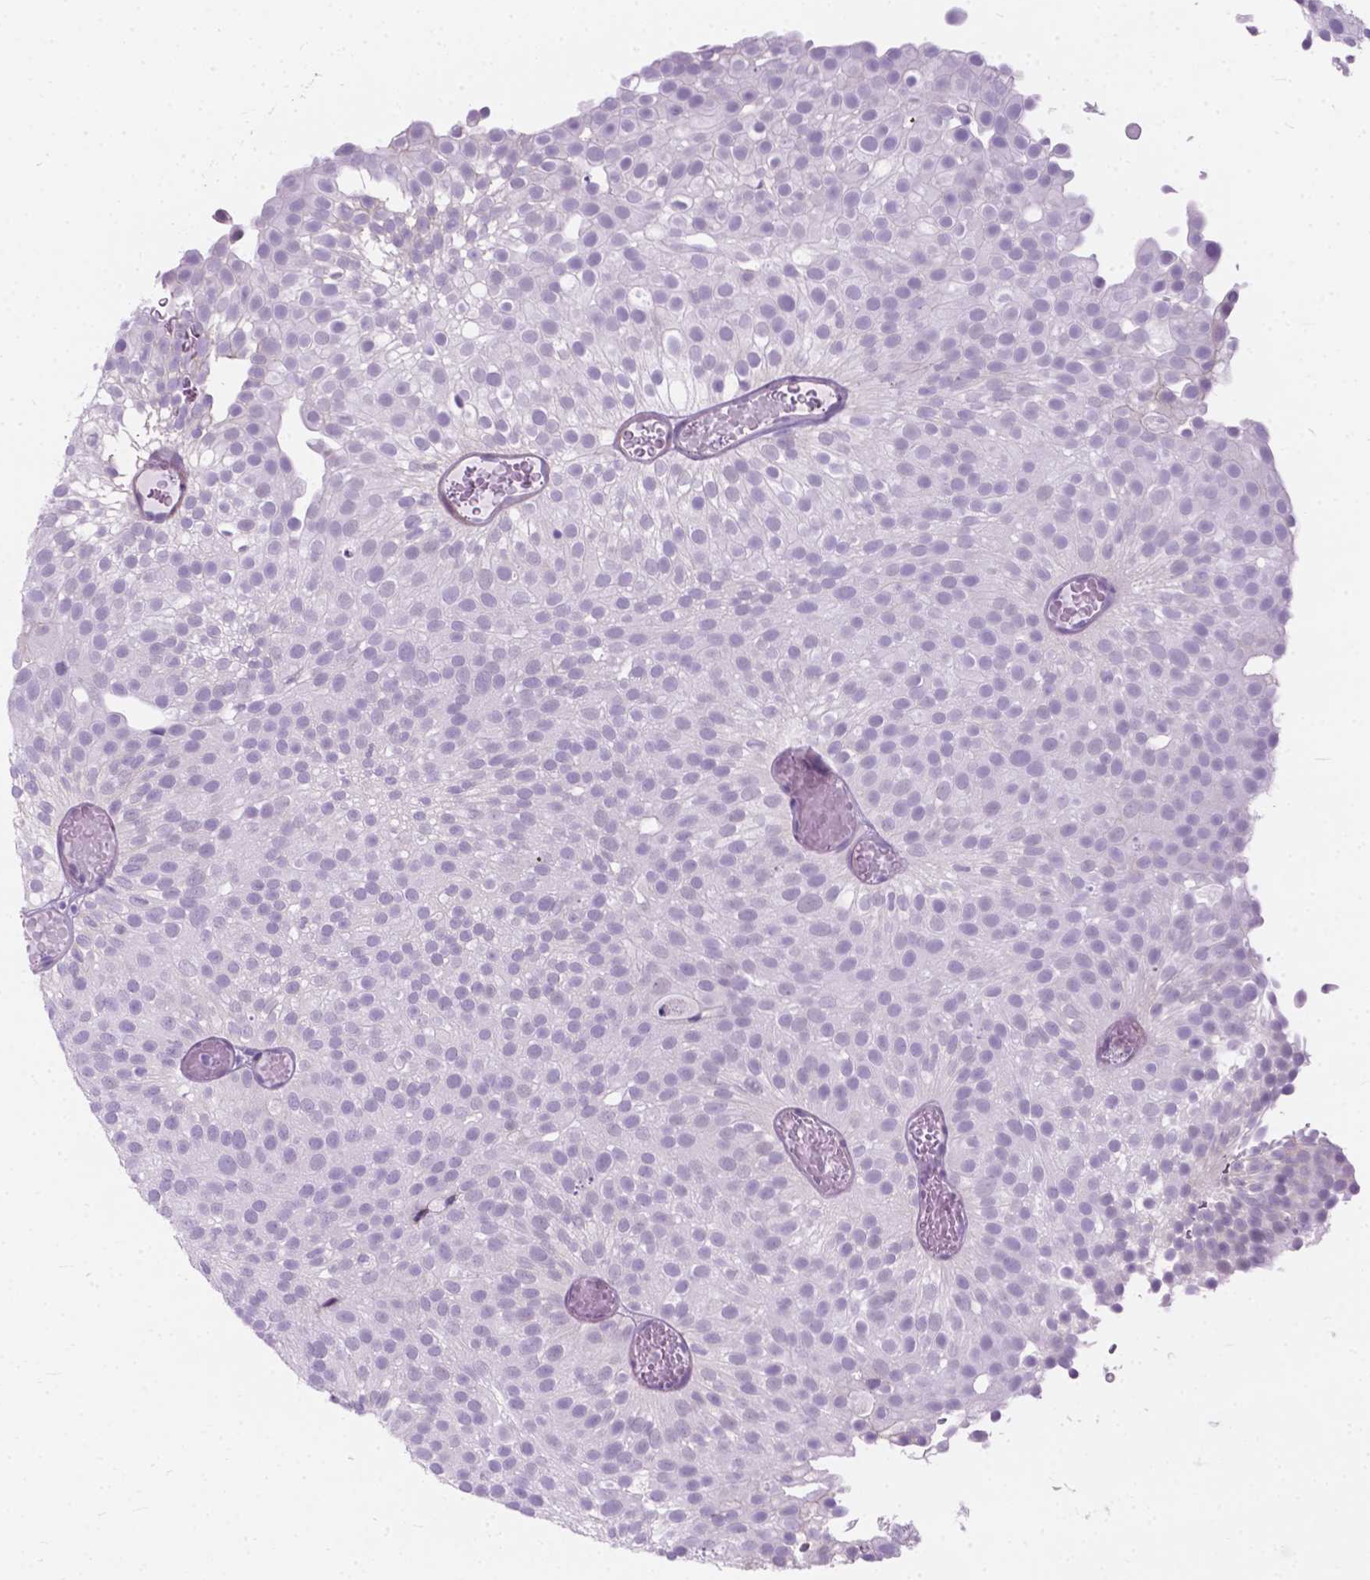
{"staining": {"intensity": "negative", "quantity": "none", "location": "none"}, "tissue": "urothelial cancer", "cell_type": "Tumor cells", "image_type": "cancer", "snomed": [{"axis": "morphology", "description": "Urothelial carcinoma, Low grade"}, {"axis": "topography", "description": "Urinary bladder"}], "caption": "IHC image of human urothelial cancer stained for a protein (brown), which shows no staining in tumor cells. (DAB immunohistochemistry (IHC) visualized using brightfield microscopy, high magnification).", "gene": "KIAA0040", "patient": {"sex": "male", "age": 78}}